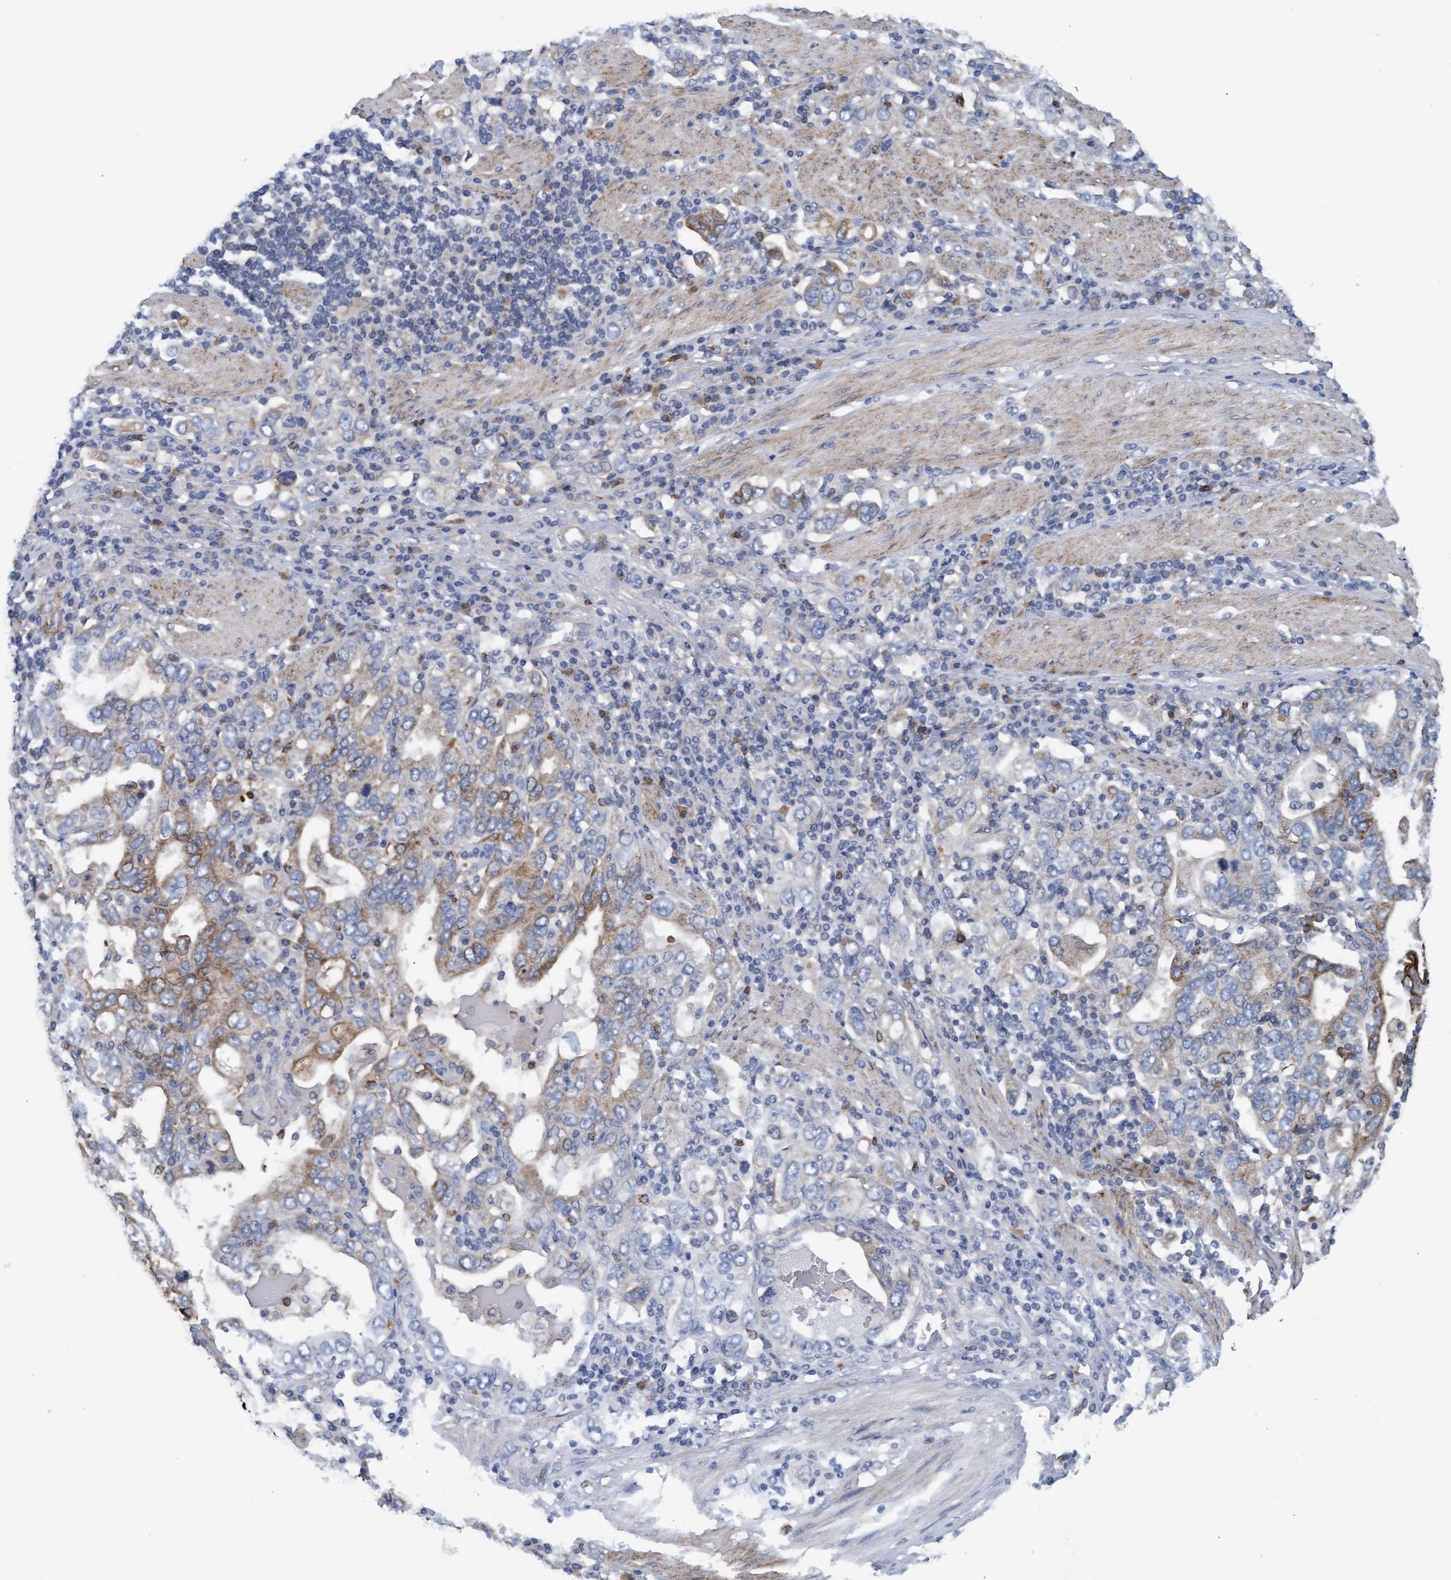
{"staining": {"intensity": "moderate", "quantity": "25%-75%", "location": "cytoplasmic/membranous"}, "tissue": "stomach cancer", "cell_type": "Tumor cells", "image_type": "cancer", "snomed": [{"axis": "morphology", "description": "Adenocarcinoma, NOS"}, {"axis": "topography", "description": "Stomach, upper"}], "caption": "Stomach cancer was stained to show a protein in brown. There is medium levels of moderate cytoplasmic/membranous positivity in about 25%-75% of tumor cells.", "gene": "LRSAM1", "patient": {"sex": "male", "age": 62}}